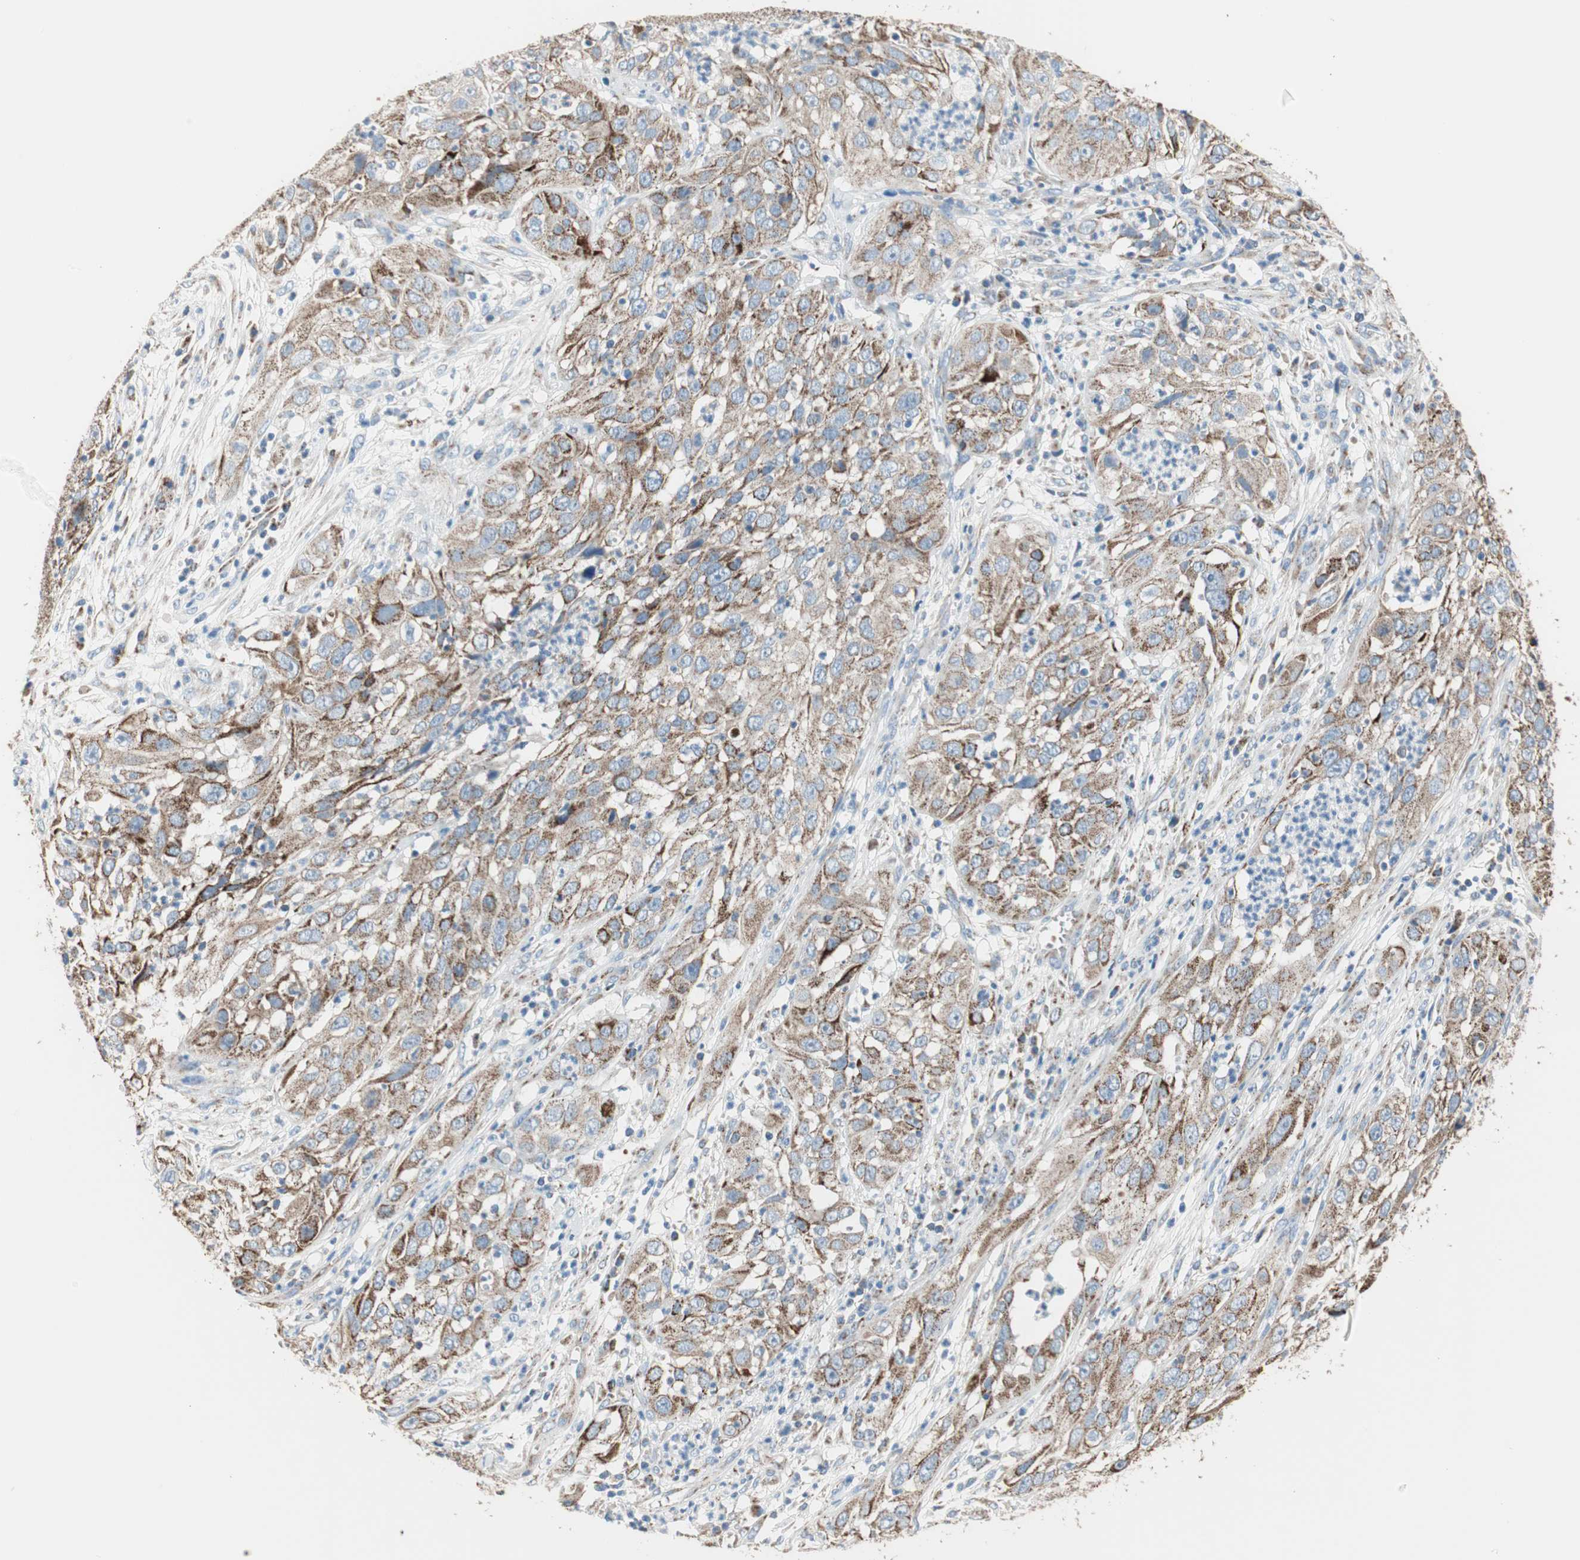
{"staining": {"intensity": "moderate", "quantity": ">75%", "location": "cytoplasmic/membranous"}, "tissue": "cervical cancer", "cell_type": "Tumor cells", "image_type": "cancer", "snomed": [{"axis": "morphology", "description": "Squamous cell carcinoma, NOS"}, {"axis": "topography", "description": "Cervix"}], "caption": "Tumor cells demonstrate medium levels of moderate cytoplasmic/membranous staining in approximately >75% of cells in squamous cell carcinoma (cervical). (Brightfield microscopy of DAB IHC at high magnification).", "gene": "TST", "patient": {"sex": "female", "age": 32}}